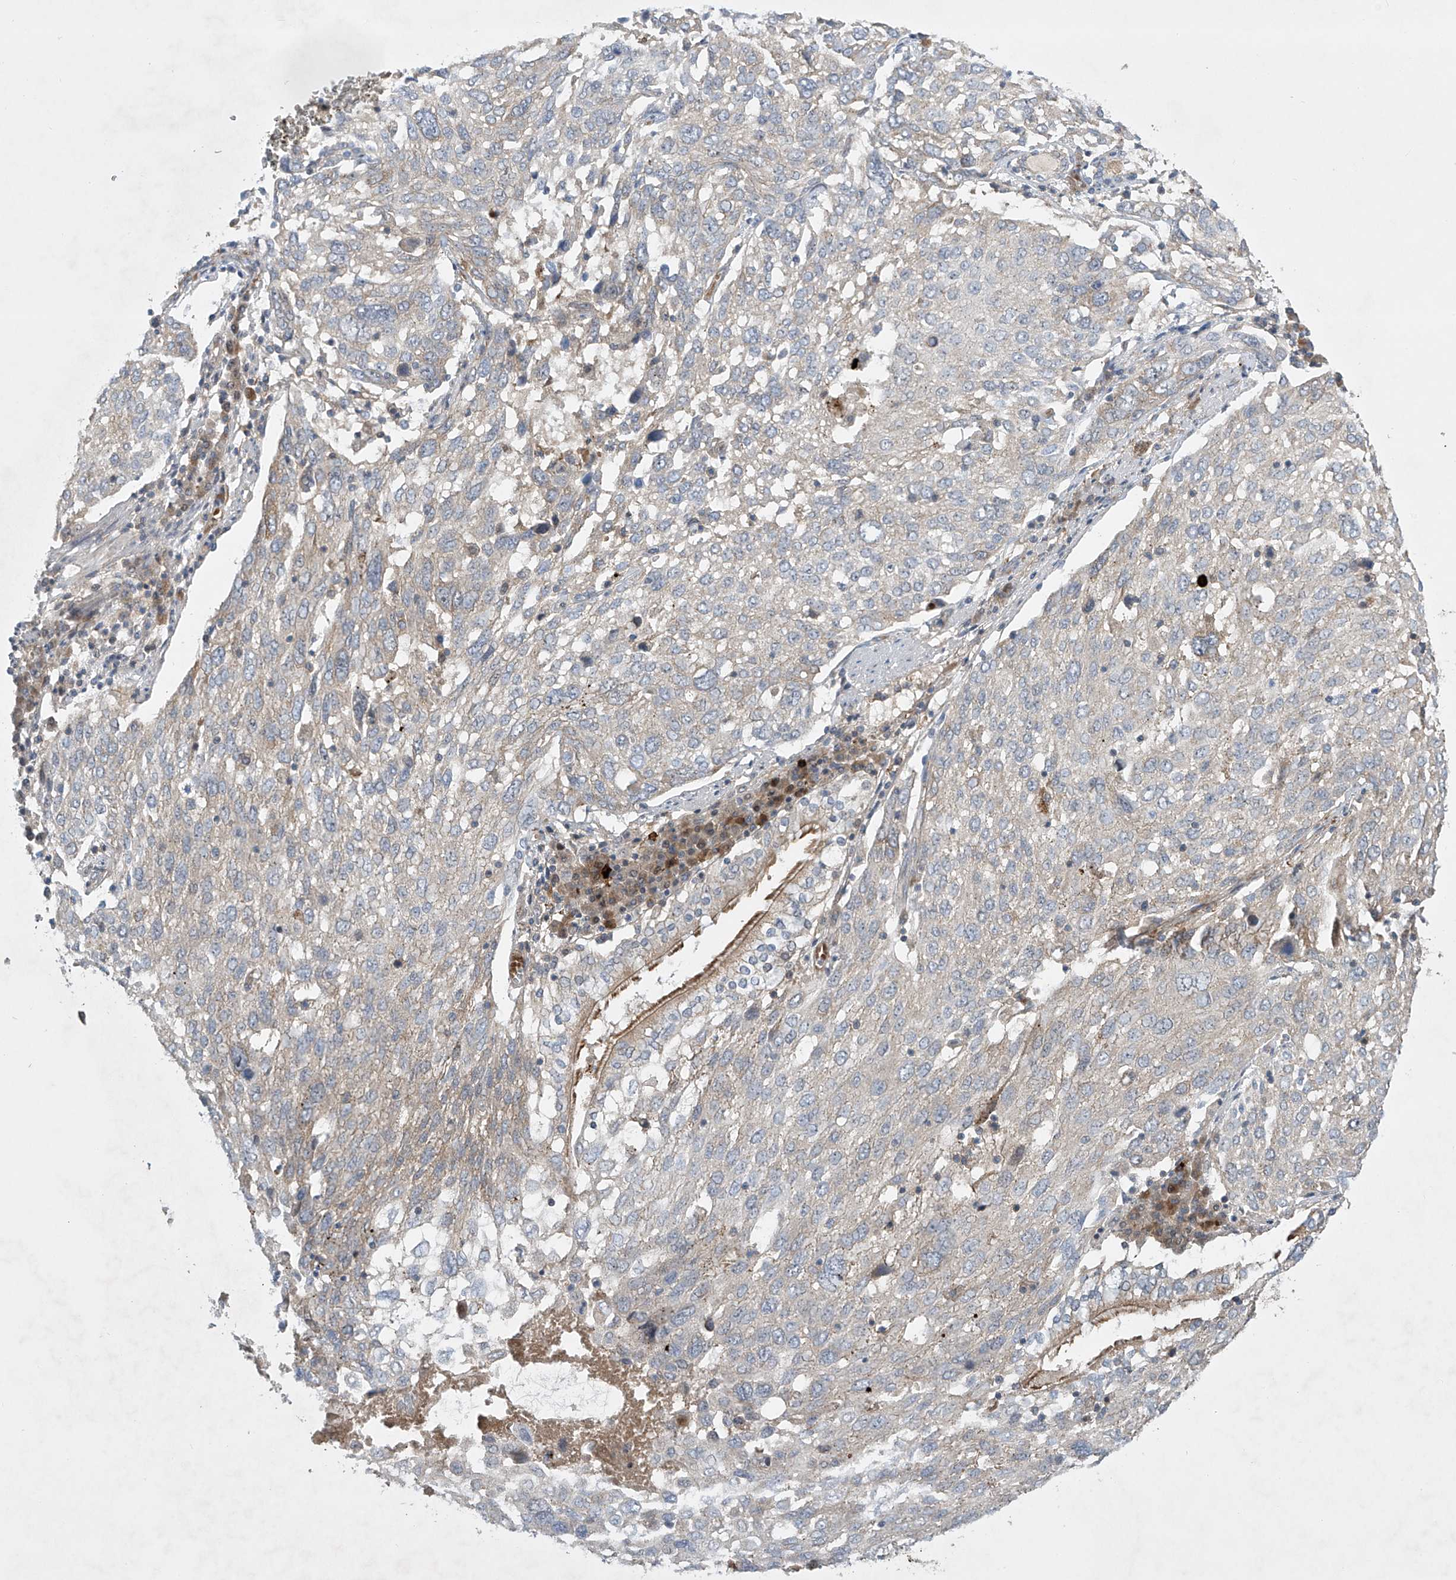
{"staining": {"intensity": "weak", "quantity": "25%-75%", "location": "cytoplasmic/membranous"}, "tissue": "lung cancer", "cell_type": "Tumor cells", "image_type": "cancer", "snomed": [{"axis": "morphology", "description": "Squamous cell carcinoma, NOS"}, {"axis": "topography", "description": "Lung"}], "caption": "Protein expression analysis of human squamous cell carcinoma (lung) reveals weak cytoplasmic/membranous staining in about 25%-75% of tumor cells.", "gene": "TJAP1", "patient": {"sex": "male", "age": 65}}